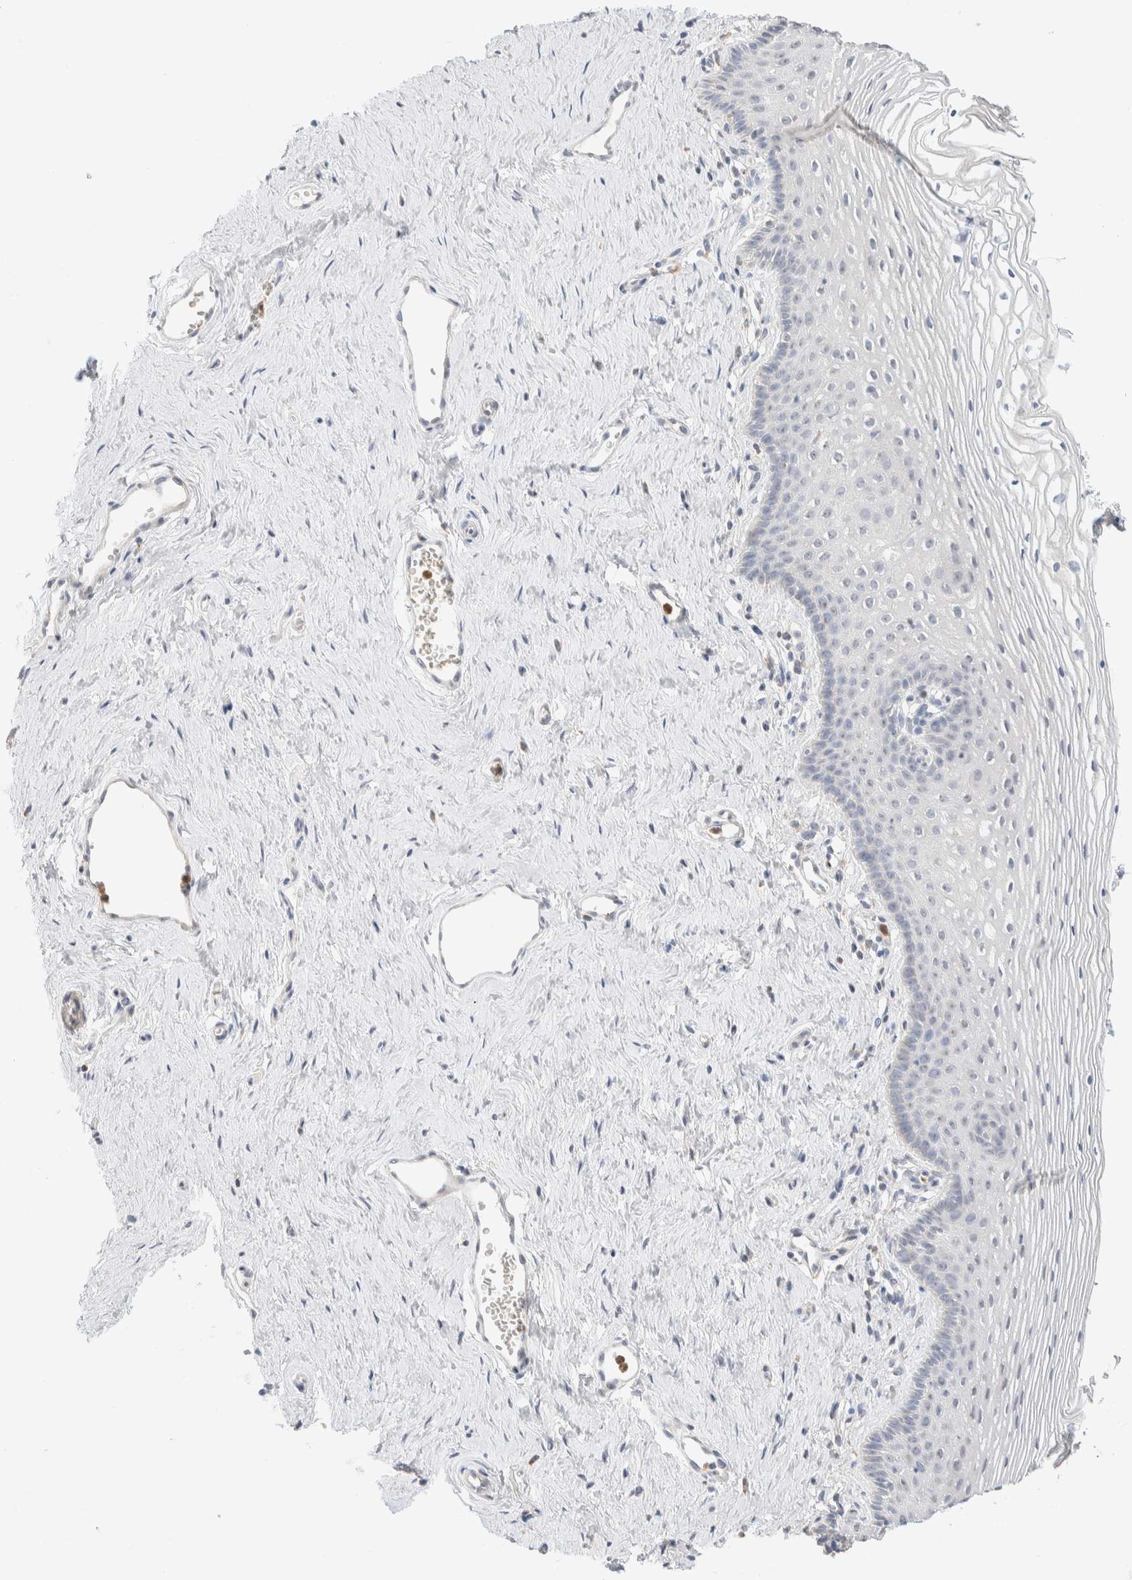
{"staining": {"intensity": "negative", "quantity": "none", "location": "none"}, "tissue": "vagina", "cell_type": "Squamous epithelial cells", "image_type": "normal", "snomed": [{"axis": "morphology", "description": "Normal tissue, NOS"}, {"axis": "topography", "description": "Vagina"}], "caption": "Immunohistochemistry of normal human vagina exhibits no expression in squamous epithelial cells.", "gene": "HDHD3", "patient": {"sex": "female", "age": 32}}